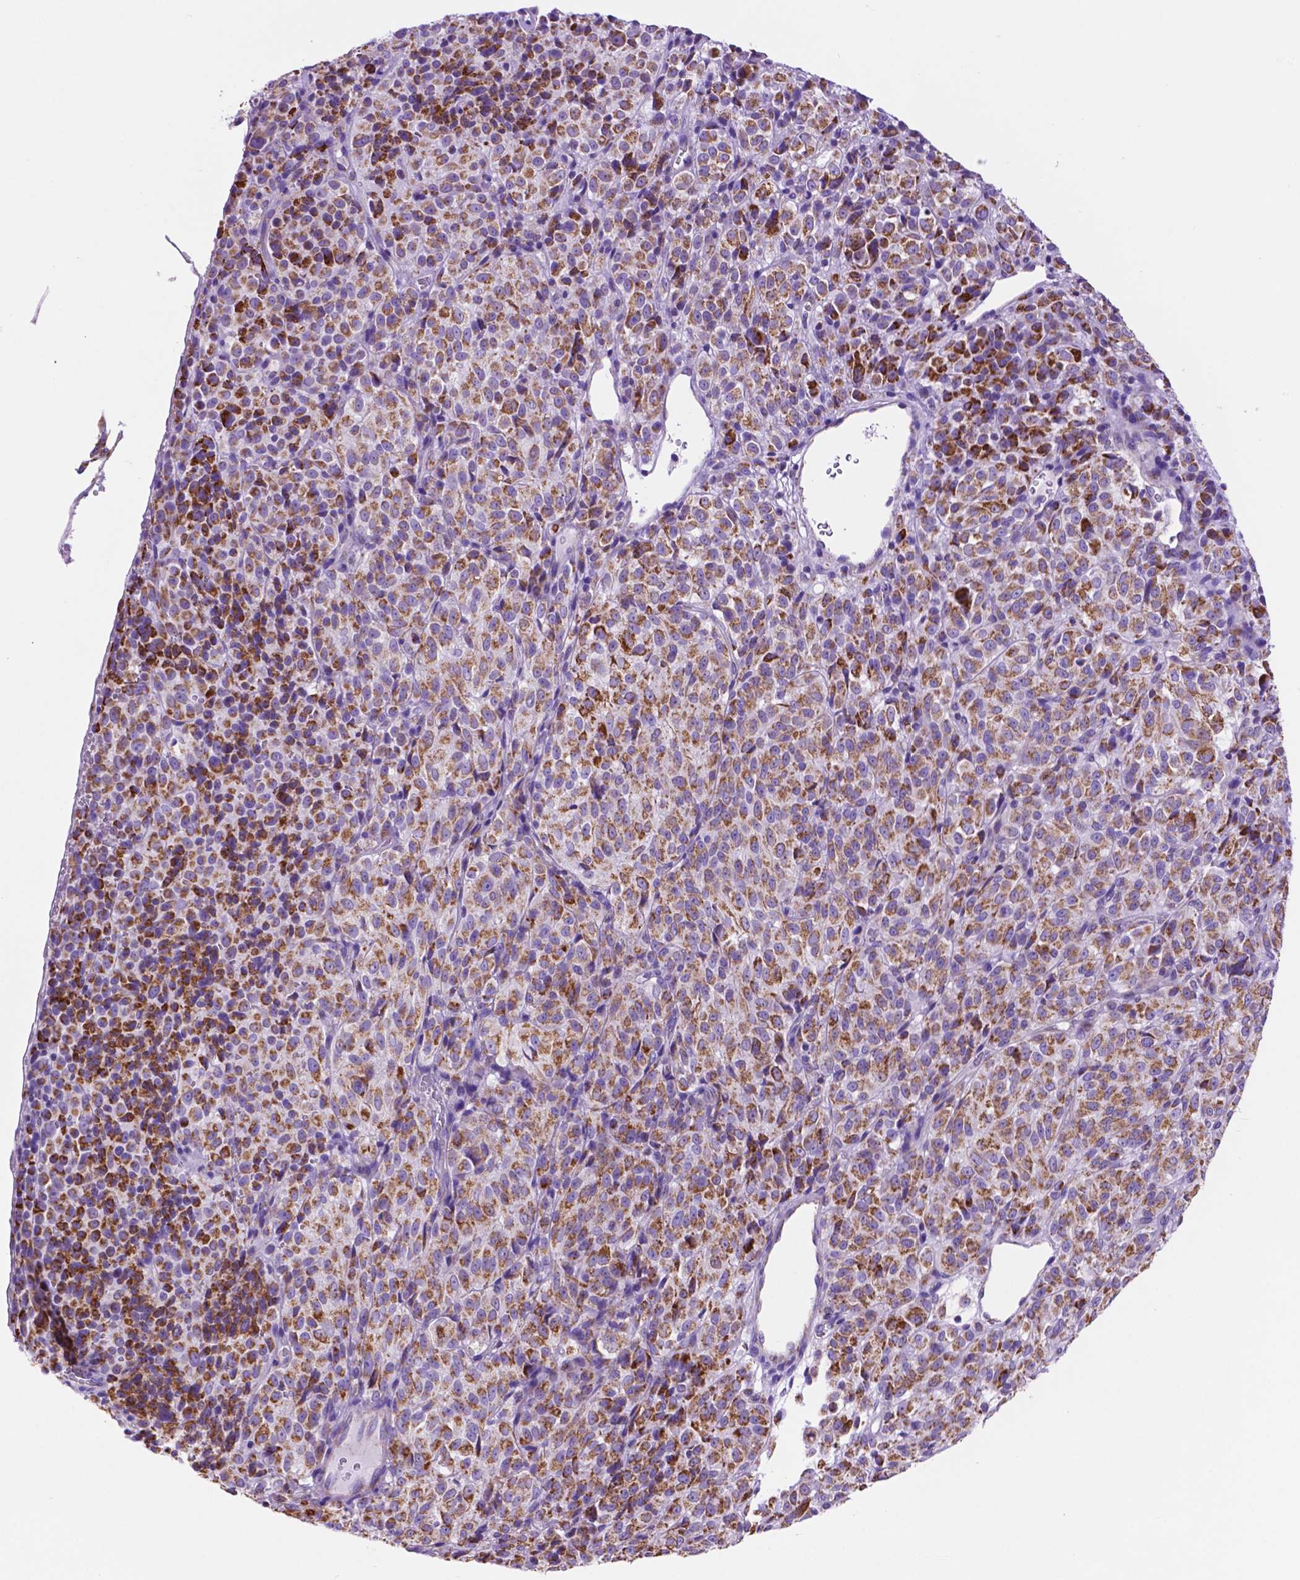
{"staining": {"intensity": "moderate", "quantity": ">75%", "location": "cytoplasmic/membranous"}, "tissue": "melanoma", "cell_type": "Tumor cells", "image_type": "cancer", "snomed": [{"axis": "morphology", "description": "Malignant melanoma, Metastatic site"}, {"axis": "topography", "description": "Brain"}], "caption": "Melanoma stained with a brown dye reveals moderate cytoplasmic/membranous positive positivity in approximately >75% of tumor cells.", "gene": "GDPD5", "patient": {"sex": "female", "age": 56}}